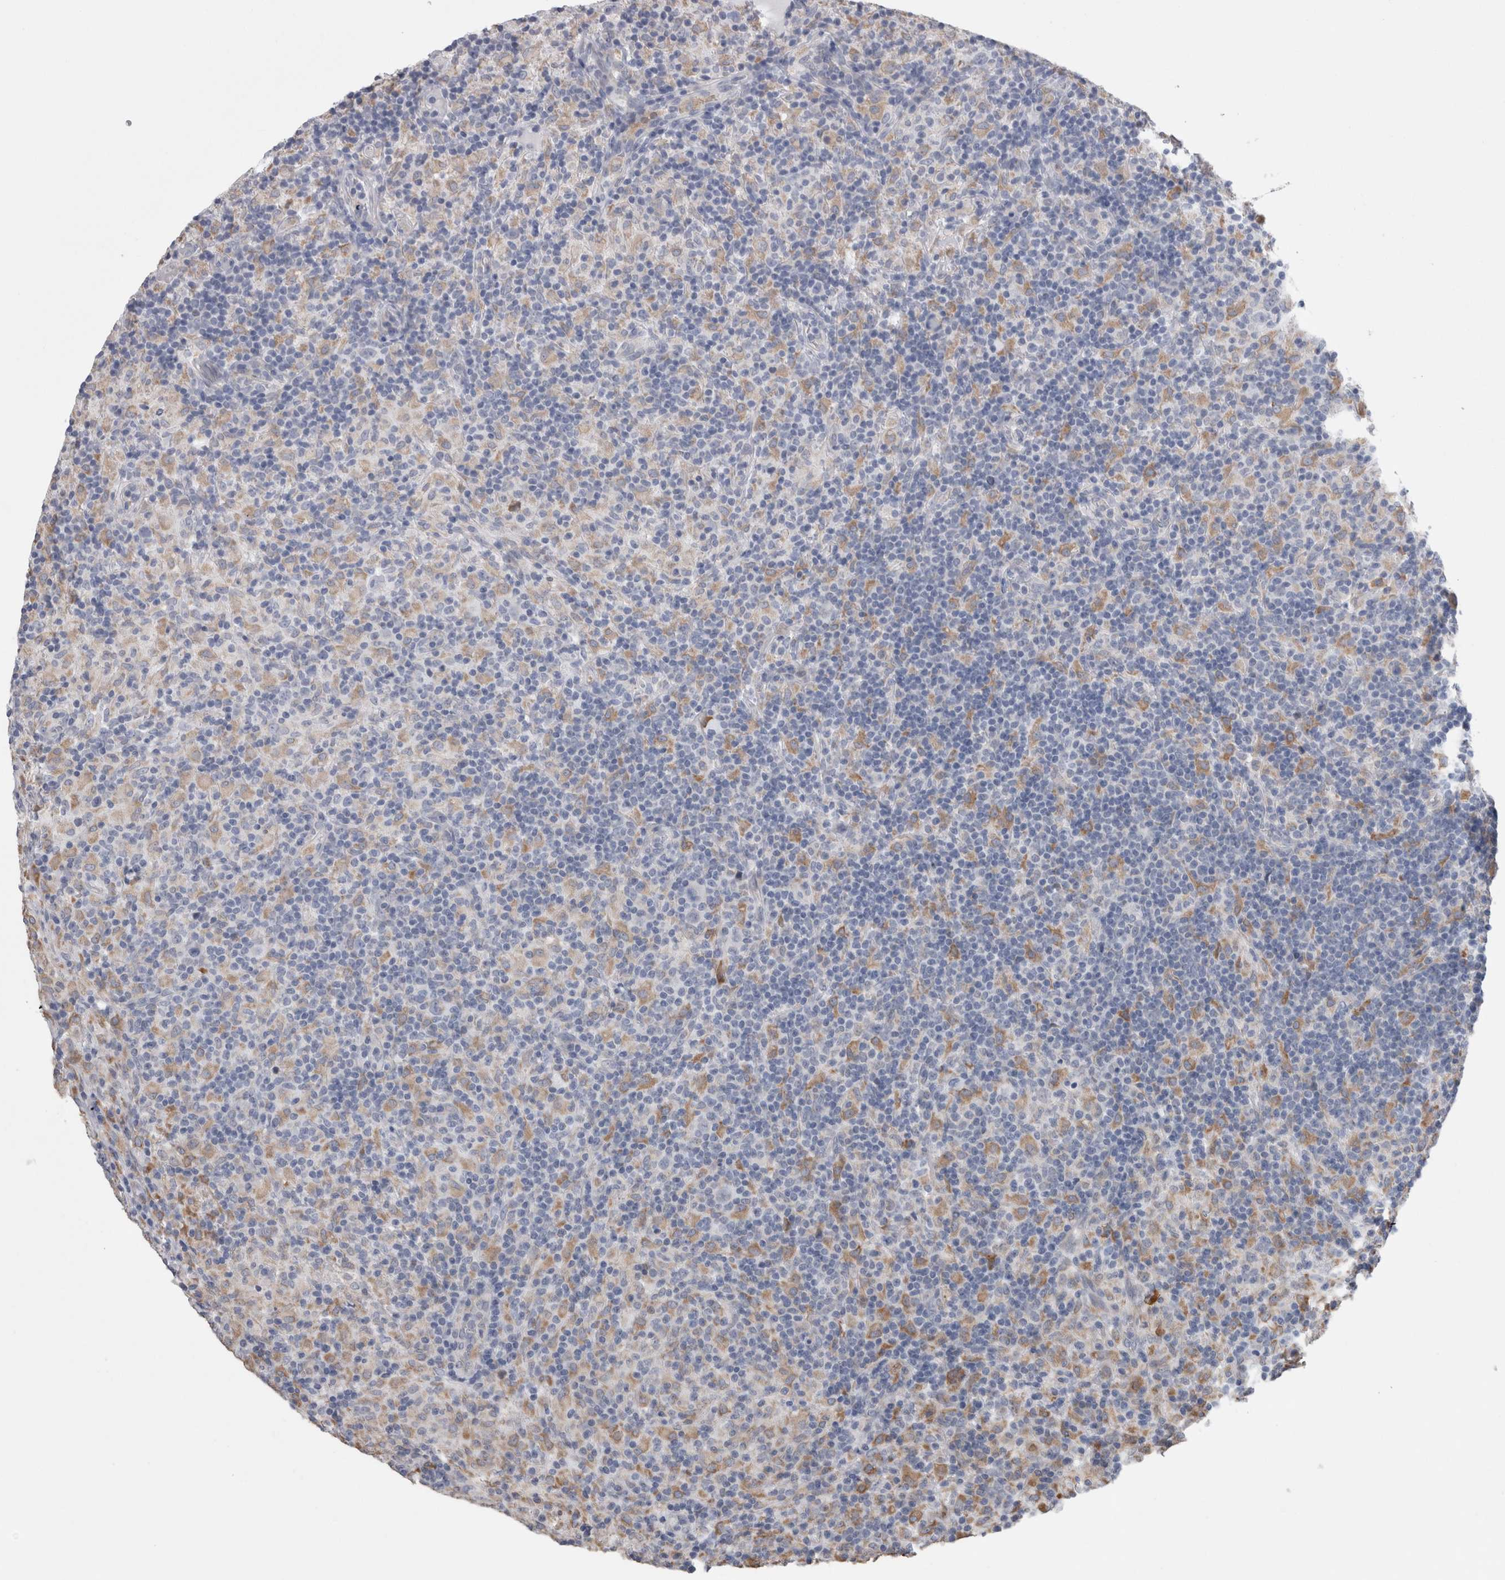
{"staining": {"intensity": "negative", "quantity": "none", "location": "none"}, "tissue": "lymphoma", "cell_type": "Tumor cells", "image_type": "cancer", "snomed": [{"axis": "morphology", "description": "Hodgkin's disease, NOS"}, {"axis": "topography", "description": "Lymph node"}], "caption": "Immunohistochemical staining of human lymphoma reveals no significant expression in tumor cells.", "gene": "GDAP1", "patient": {"sex": "male", "age": 70}}